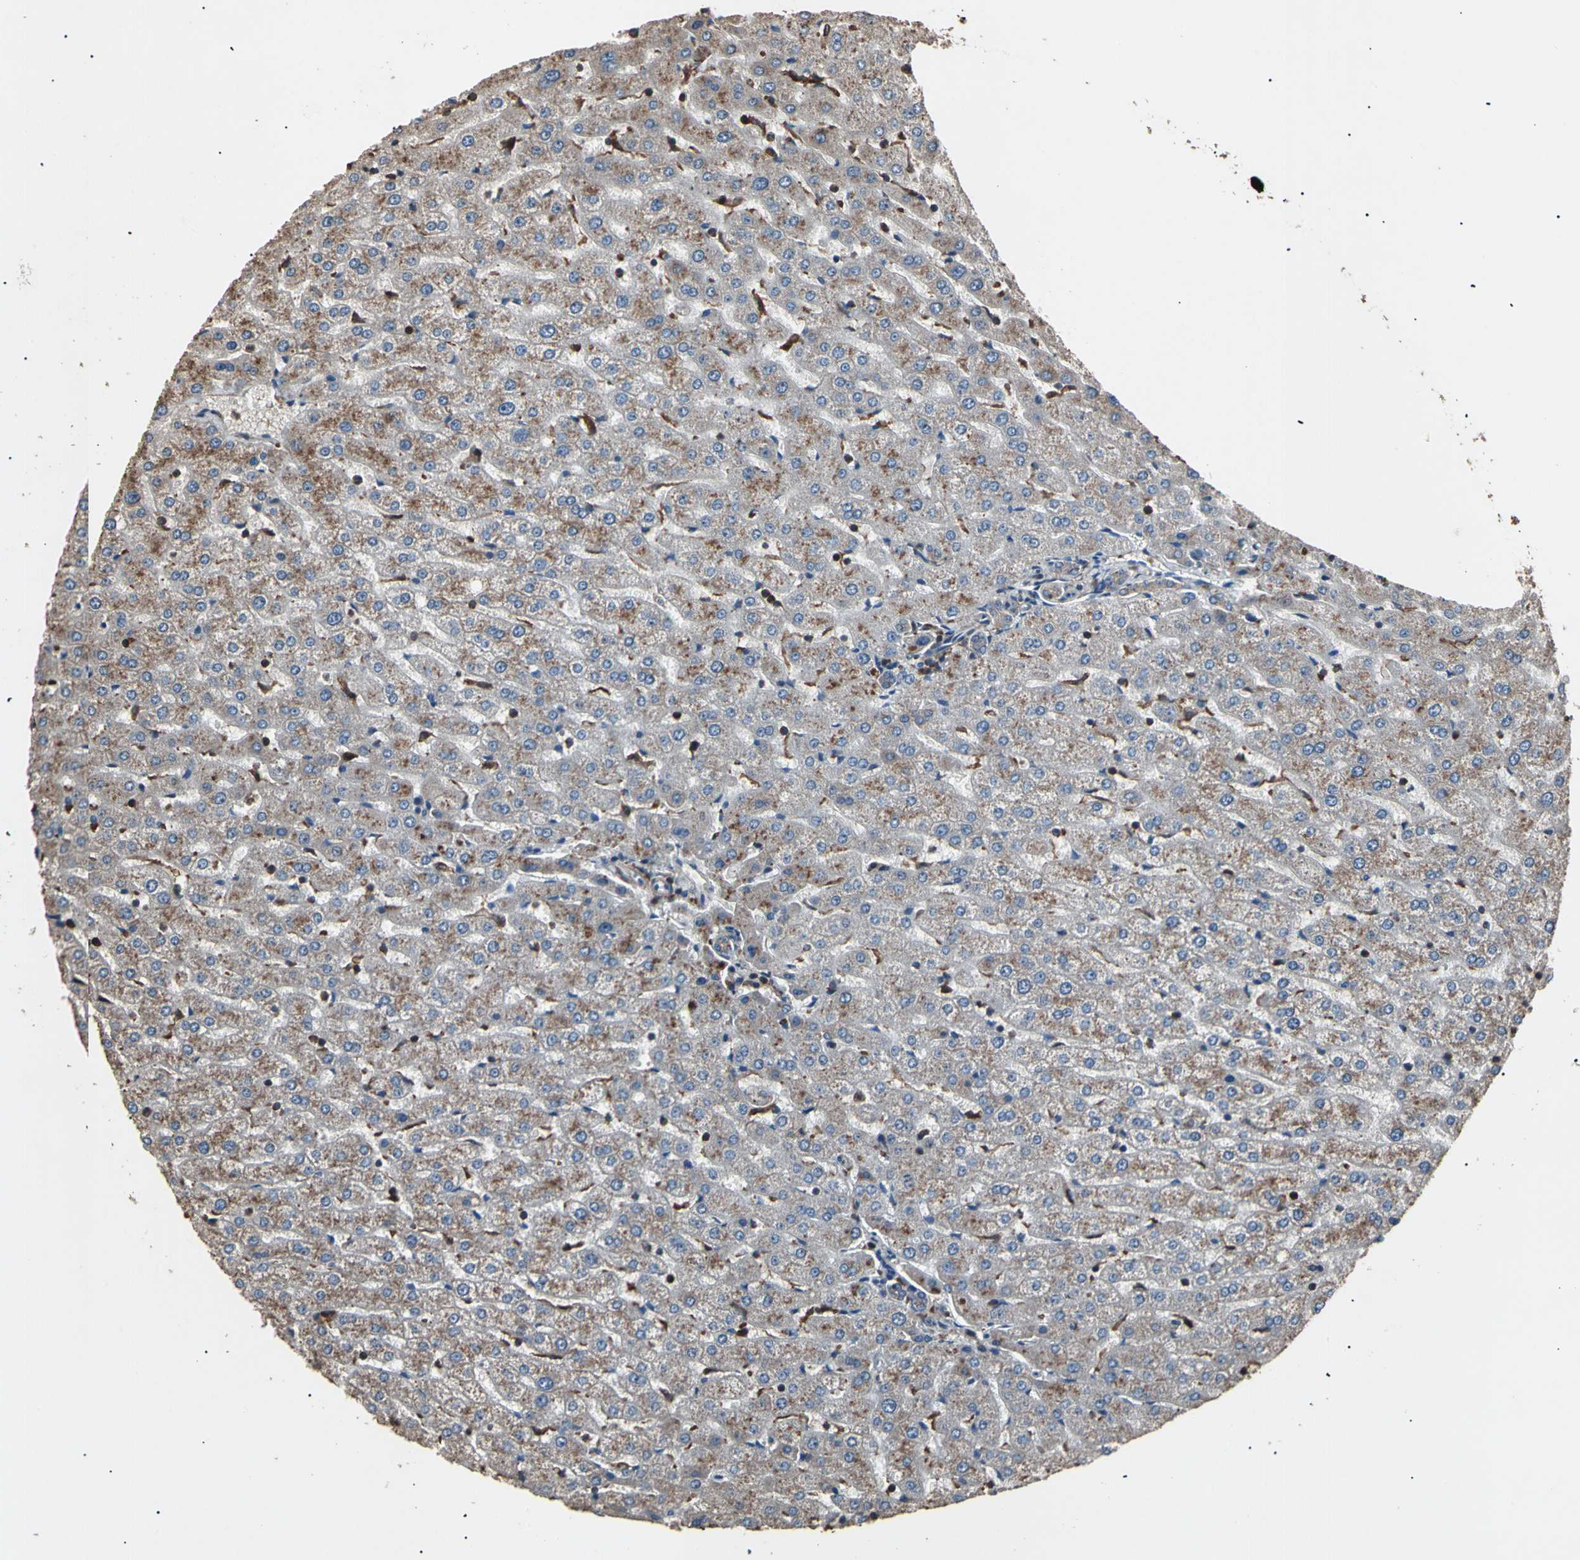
{"staining": {"intensity": "moderate", "quantity": ">75%", "location": "cytoplasmic/membranous"}, "tissue": "liver", "cell_type": "Cholangiocytes", "image_type": "normal", "snomed": [{"axis": "morphology", "description": "Normal tissue, NOS"}, {"axis": "morphology", "description": "Fibrosis, NOS"}, {"axis": "topography", "description": "Liver"}], "caption": "Immunohistochemical staining of normal human liver exhibits moderate cytoplasmic/membranous protein expression in about >75% of cholangiocytes. Using DAB (3,3'-diaminobenzidine) (brown) and hematoxylin (blue) stains, captured at high magnification using brightfield microscopy.", "gene": "AGBL2", "patient": {"sex": "female", "age": 29}}